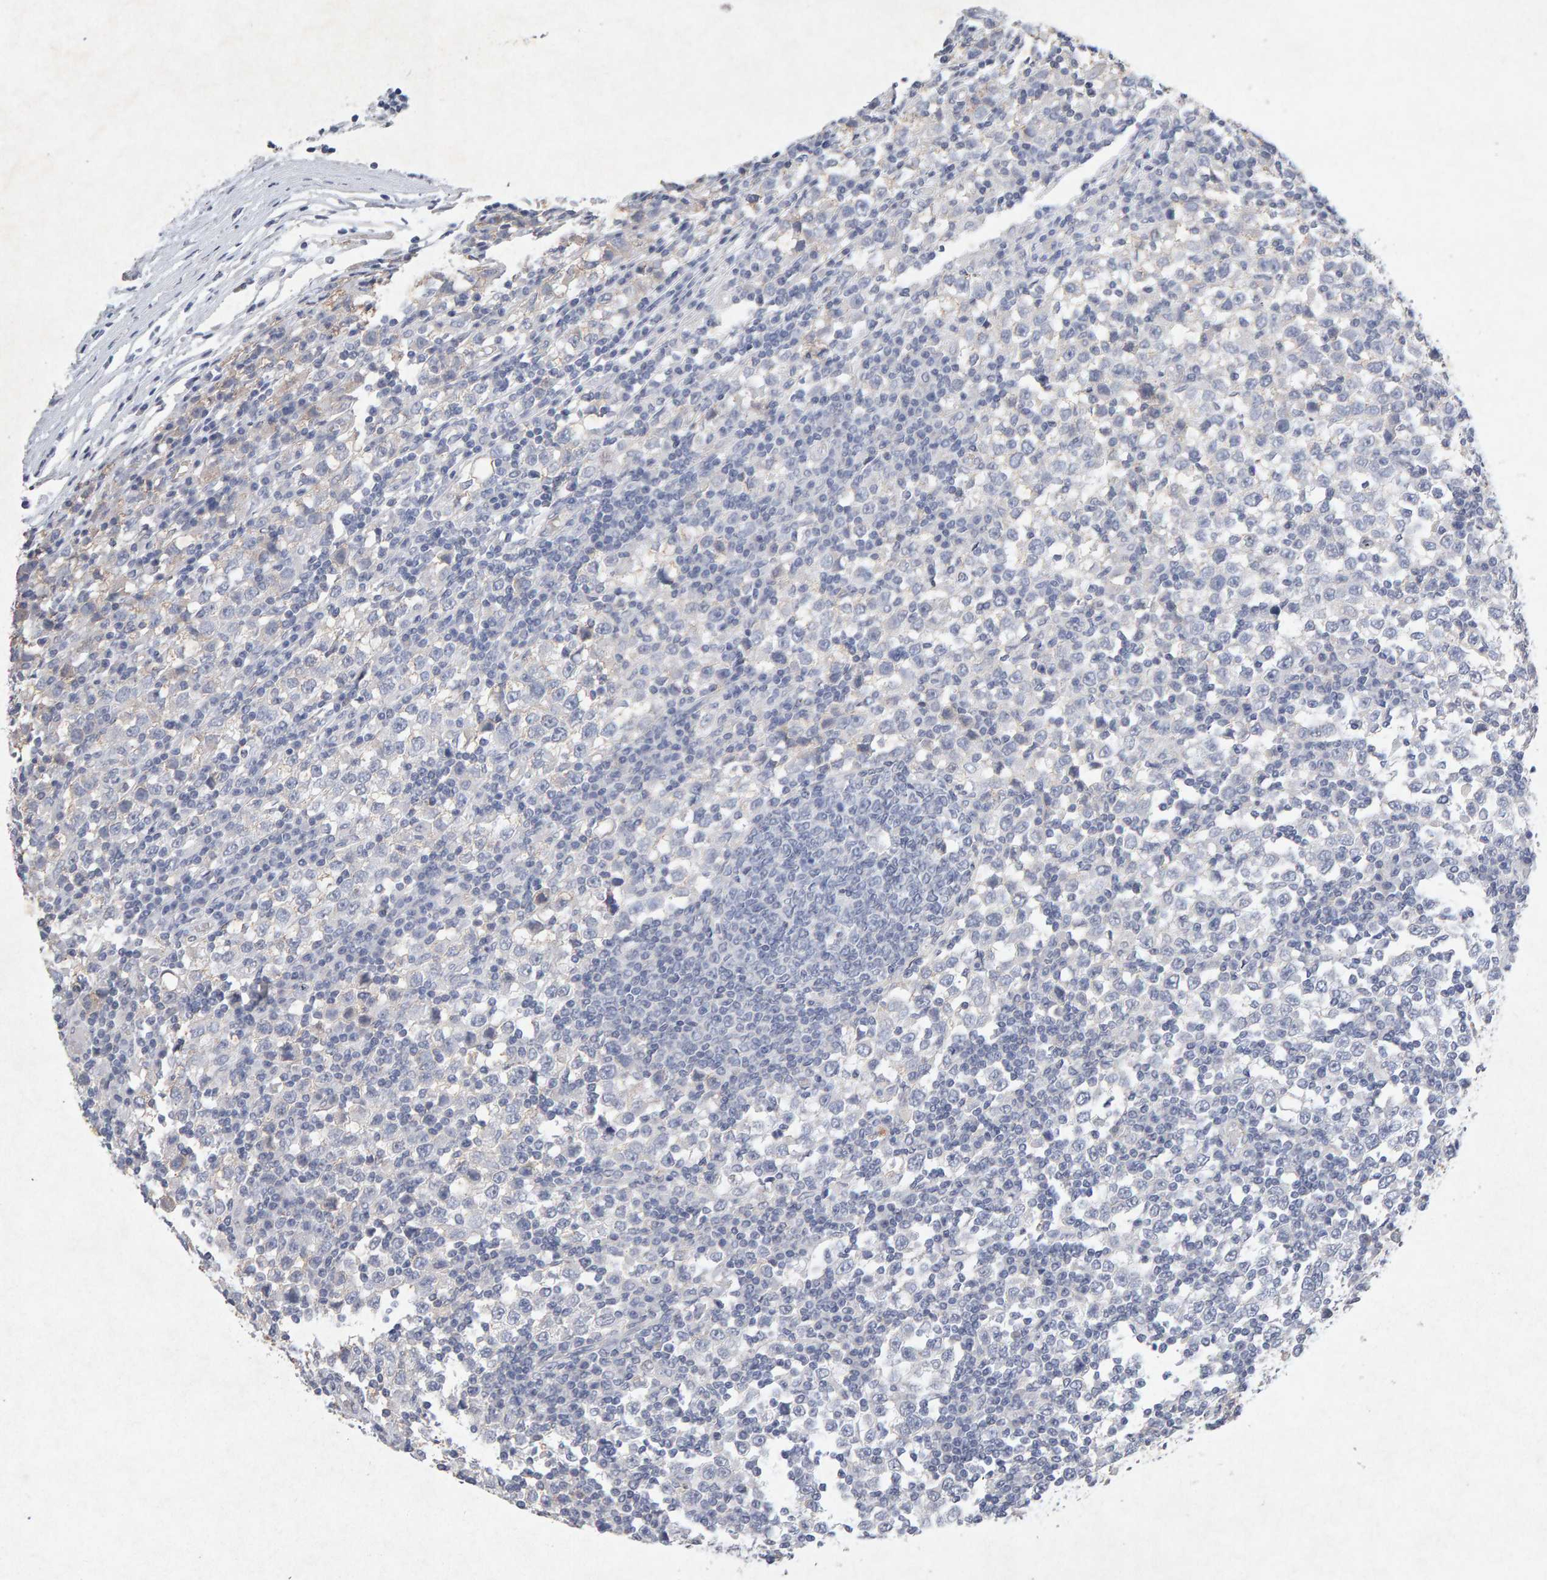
{"staining": {"intensity": "negative", "quantity": "none", "location": "none"}, "tissue": "testis cancer", "cell_type": "Tumor cells", "image_type": "cancer", "snomed": [{"axis": "morphology", "description": "Seminoma, NOS"}, {"axis": "topography", "description": "Testis"}], "caption": "Immunohistochemistry (IHC) of human seminoma (testis) demonstrates no positivity in tumor cells.", "gene": "PTPRM", "patient": {"sex": "male", "age": 65}}